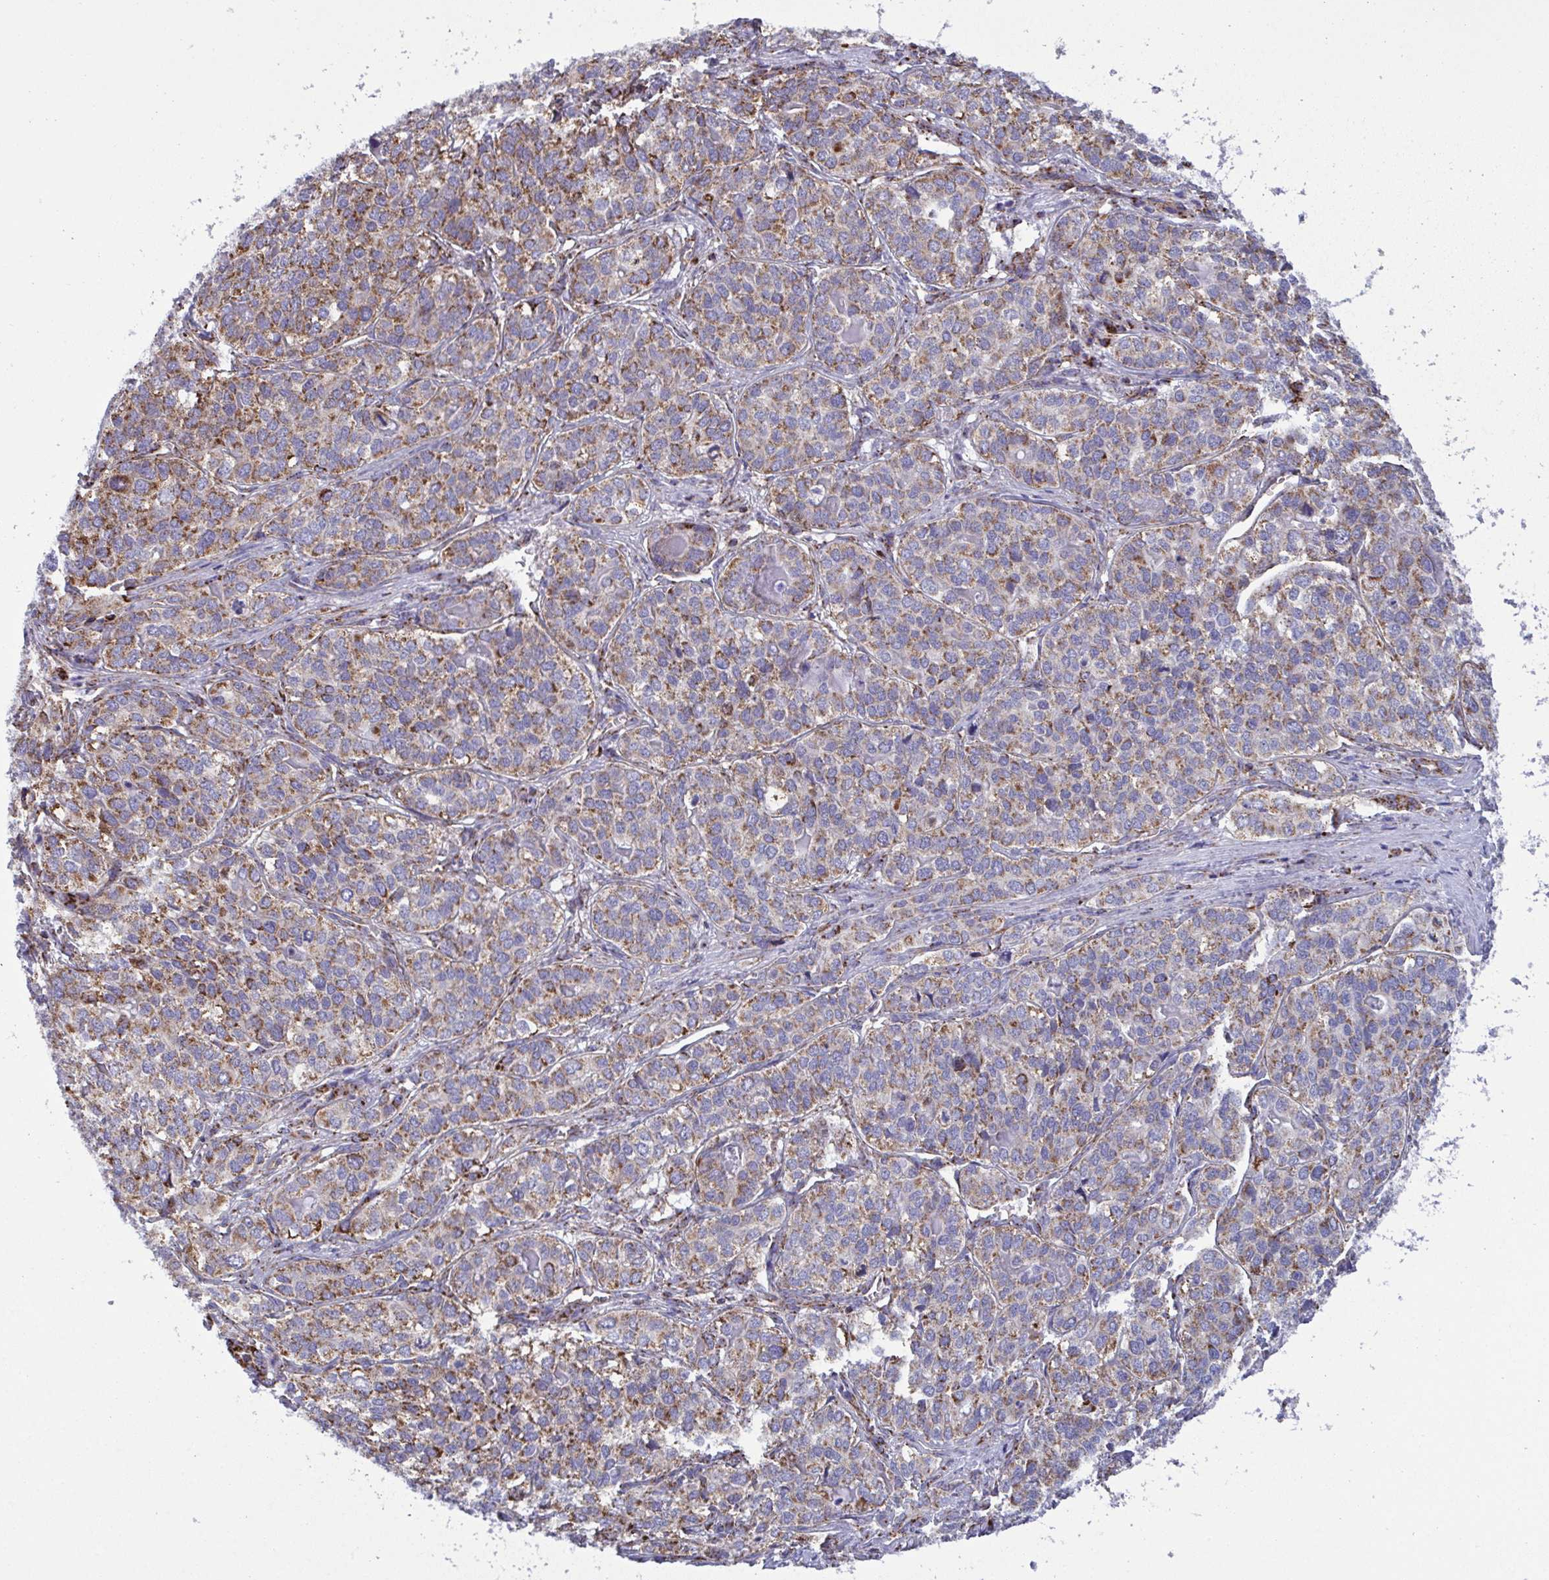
{"staining": {"intensity": "moderate", "quantity": ">75%", "location": "cytoplasmic/membranous"}, "tissue": "liver cancer", "cell_type": "Tumor cells", "image_type": "cancer", "snomed": [{"axis": "morphology", "description": "Cholangiocarcinoma"}, {"axis": "topography", "description": "Liver"}], "caption": "Immunohistochemistry of human cholangiocarcinoma (liver) displays medium levels of moderate cytoplasmic/membranous expression in approximately >75% of tumor cells.", "gene": "CSDE1", "patient": {"sex": "male", "age": 56}}